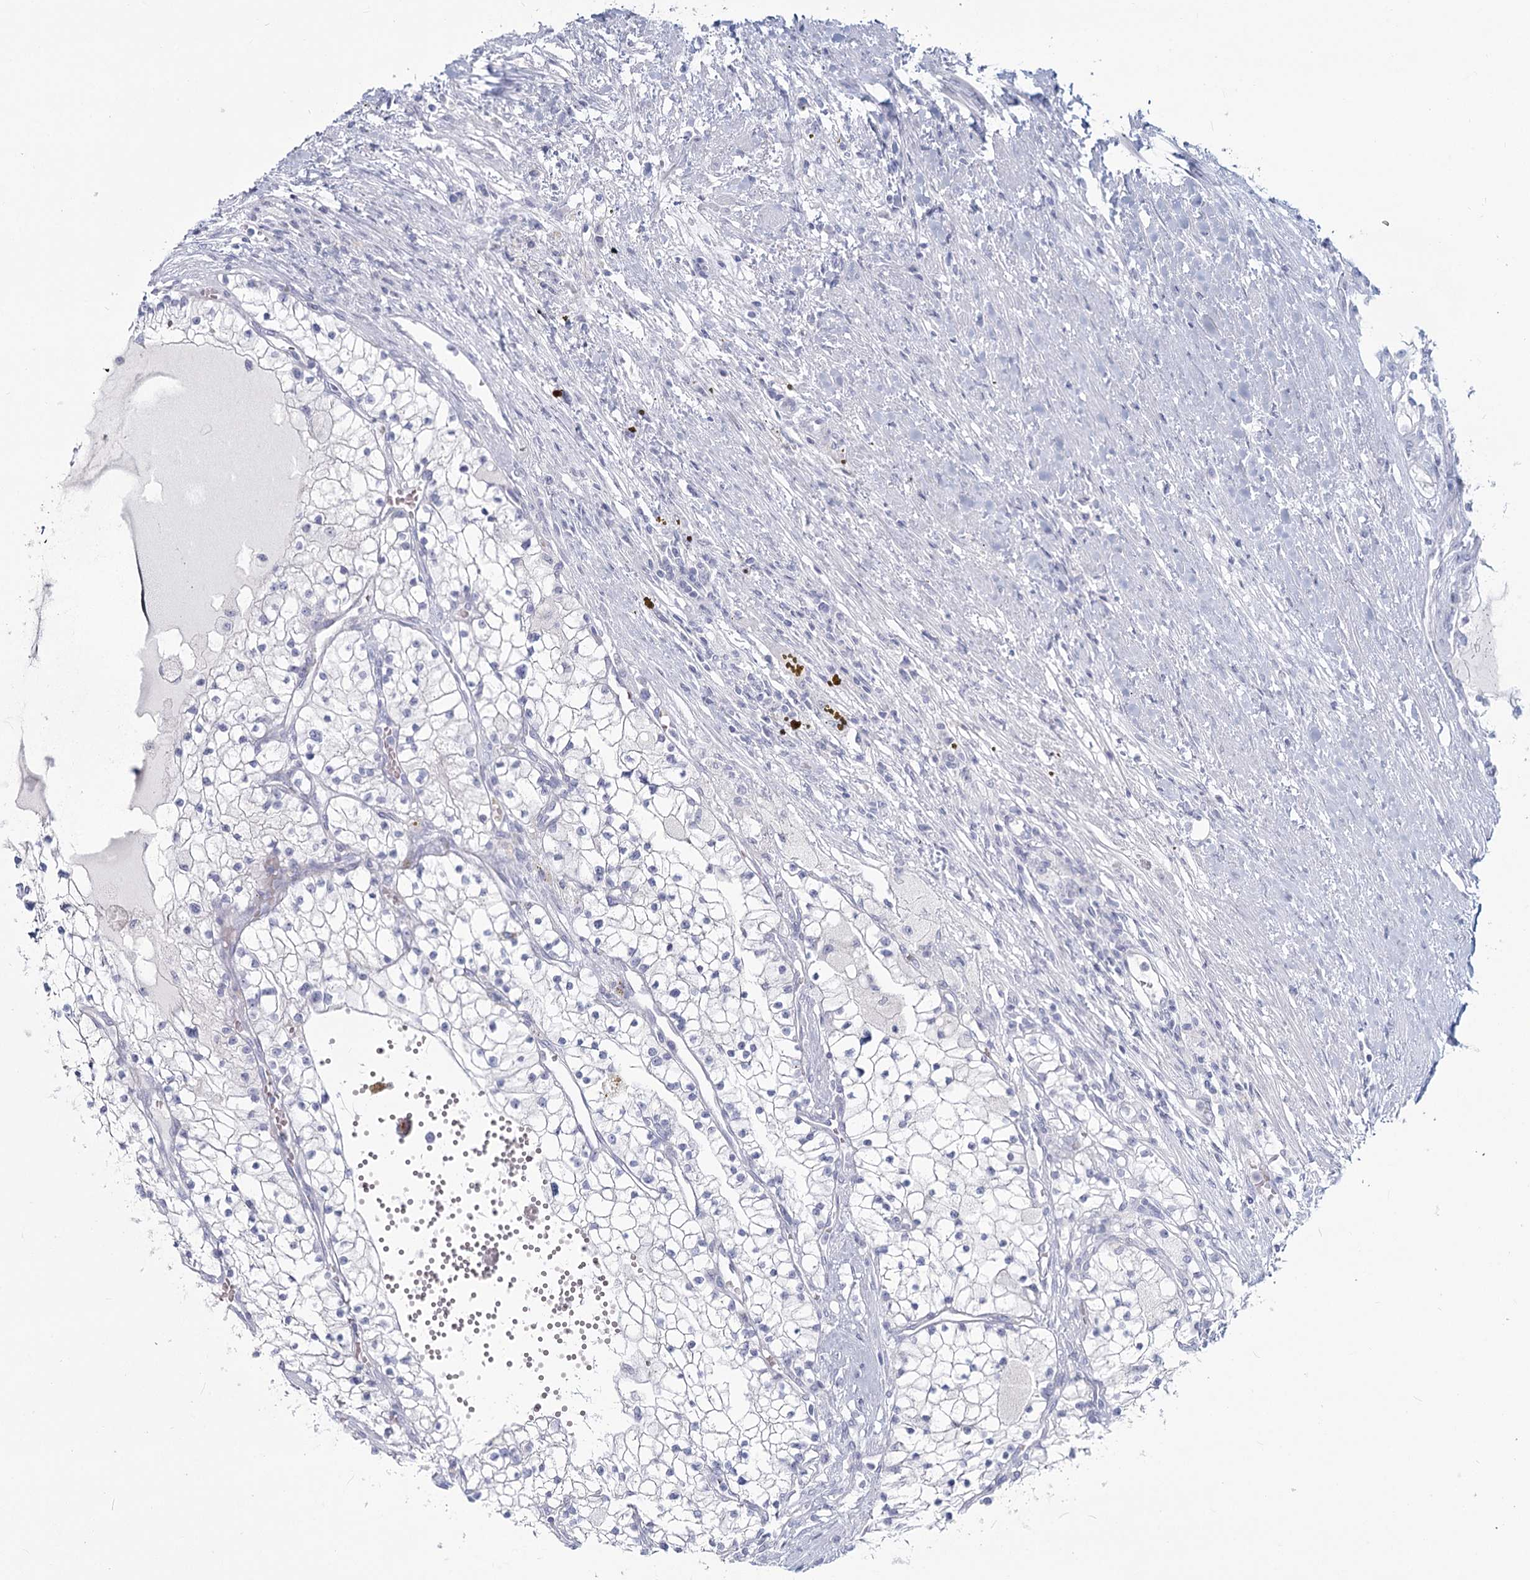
{"staining": {"intensity": "negative", "quantity": "none", "location": "none"}, "tissue": "renal cancer", "cell_type": "Tumor cells", "image_type": "cancer", "snomed": [{"axis": "morphology", "description": "Normal tissue, NOS"}, {"axis": "morphology", "description": "Adenocarcinoma, NOS"}, {"axis": "topography", "description": "Kidney"}], "caption": "A histopathology image of human adenocarcinoma (renal) is negative for staining in tumor cells. Nuclei are stained in blue.", "gene": "SLC6A19", "patient": {"sex": "male", "age": 68}}